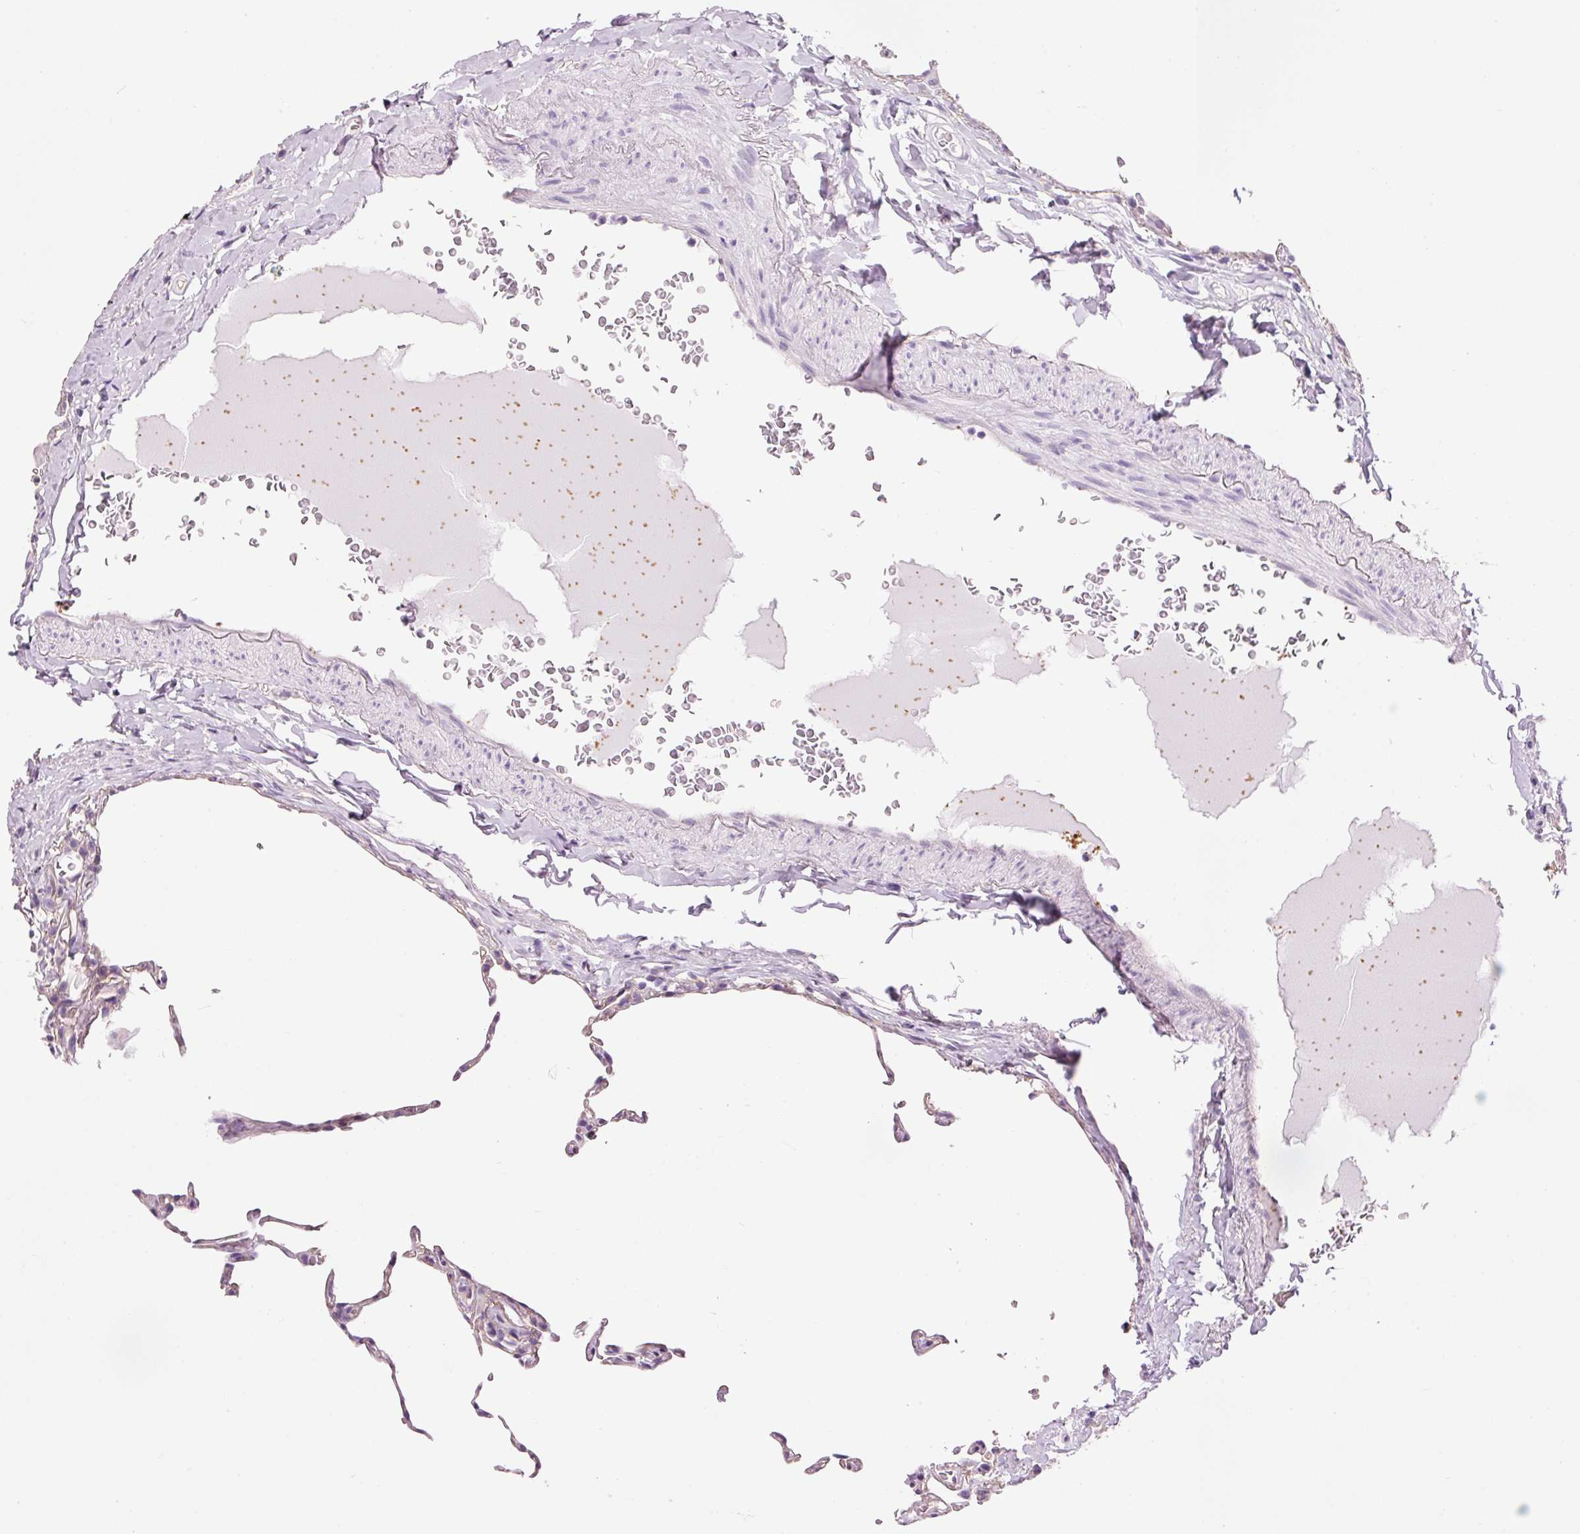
{"staining": {"intensity": "negative", "quantity": "none", "location": "none"}, "tissue": "lung", "cell_type": "Alveolar cells", "image_type": "normal", "snomed": [{"axis": "morphology", "description": "Normal tissue, NOS"}, {"axis": "topography", "description": "Lung"}], "caption": "Alveolar cells show no significant protein expression in benign lung.", "gene": "HSPA4L", "patient": {"sex": "female", "age": 57}}